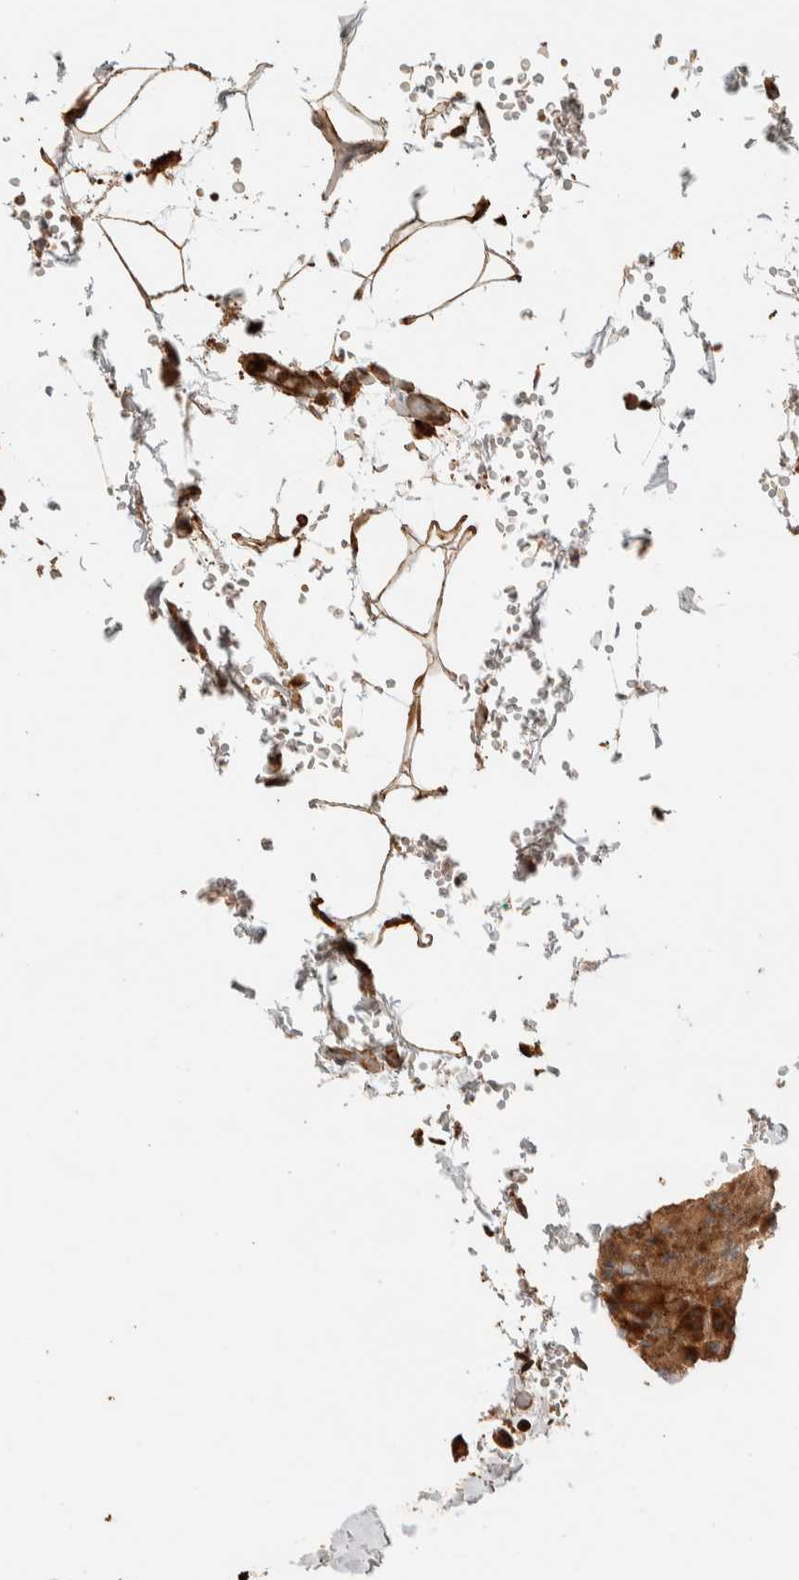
{"staining": {"intensity": "moderate", "quantity": ">75%", "location": "cytoplasmic/membranous"}, "tissue": "pancreas", "cell_type": "Exocrine glandular cells", "image_type": "normal", "snomed": [{"axis": "morphology", "description": "Normal tissue, NOS"}, {"axis": "topography", "description": "Pancreas"}], "caption": "A histopathology image showing moderate cytoplasmic/membranous staining in about >75% of exocrine glandular cells in benign pancreas, as visualized by brown immunohistochemical staining.", "gene": "EXOC7", "patient": {"sex": "female", "age": 43}}